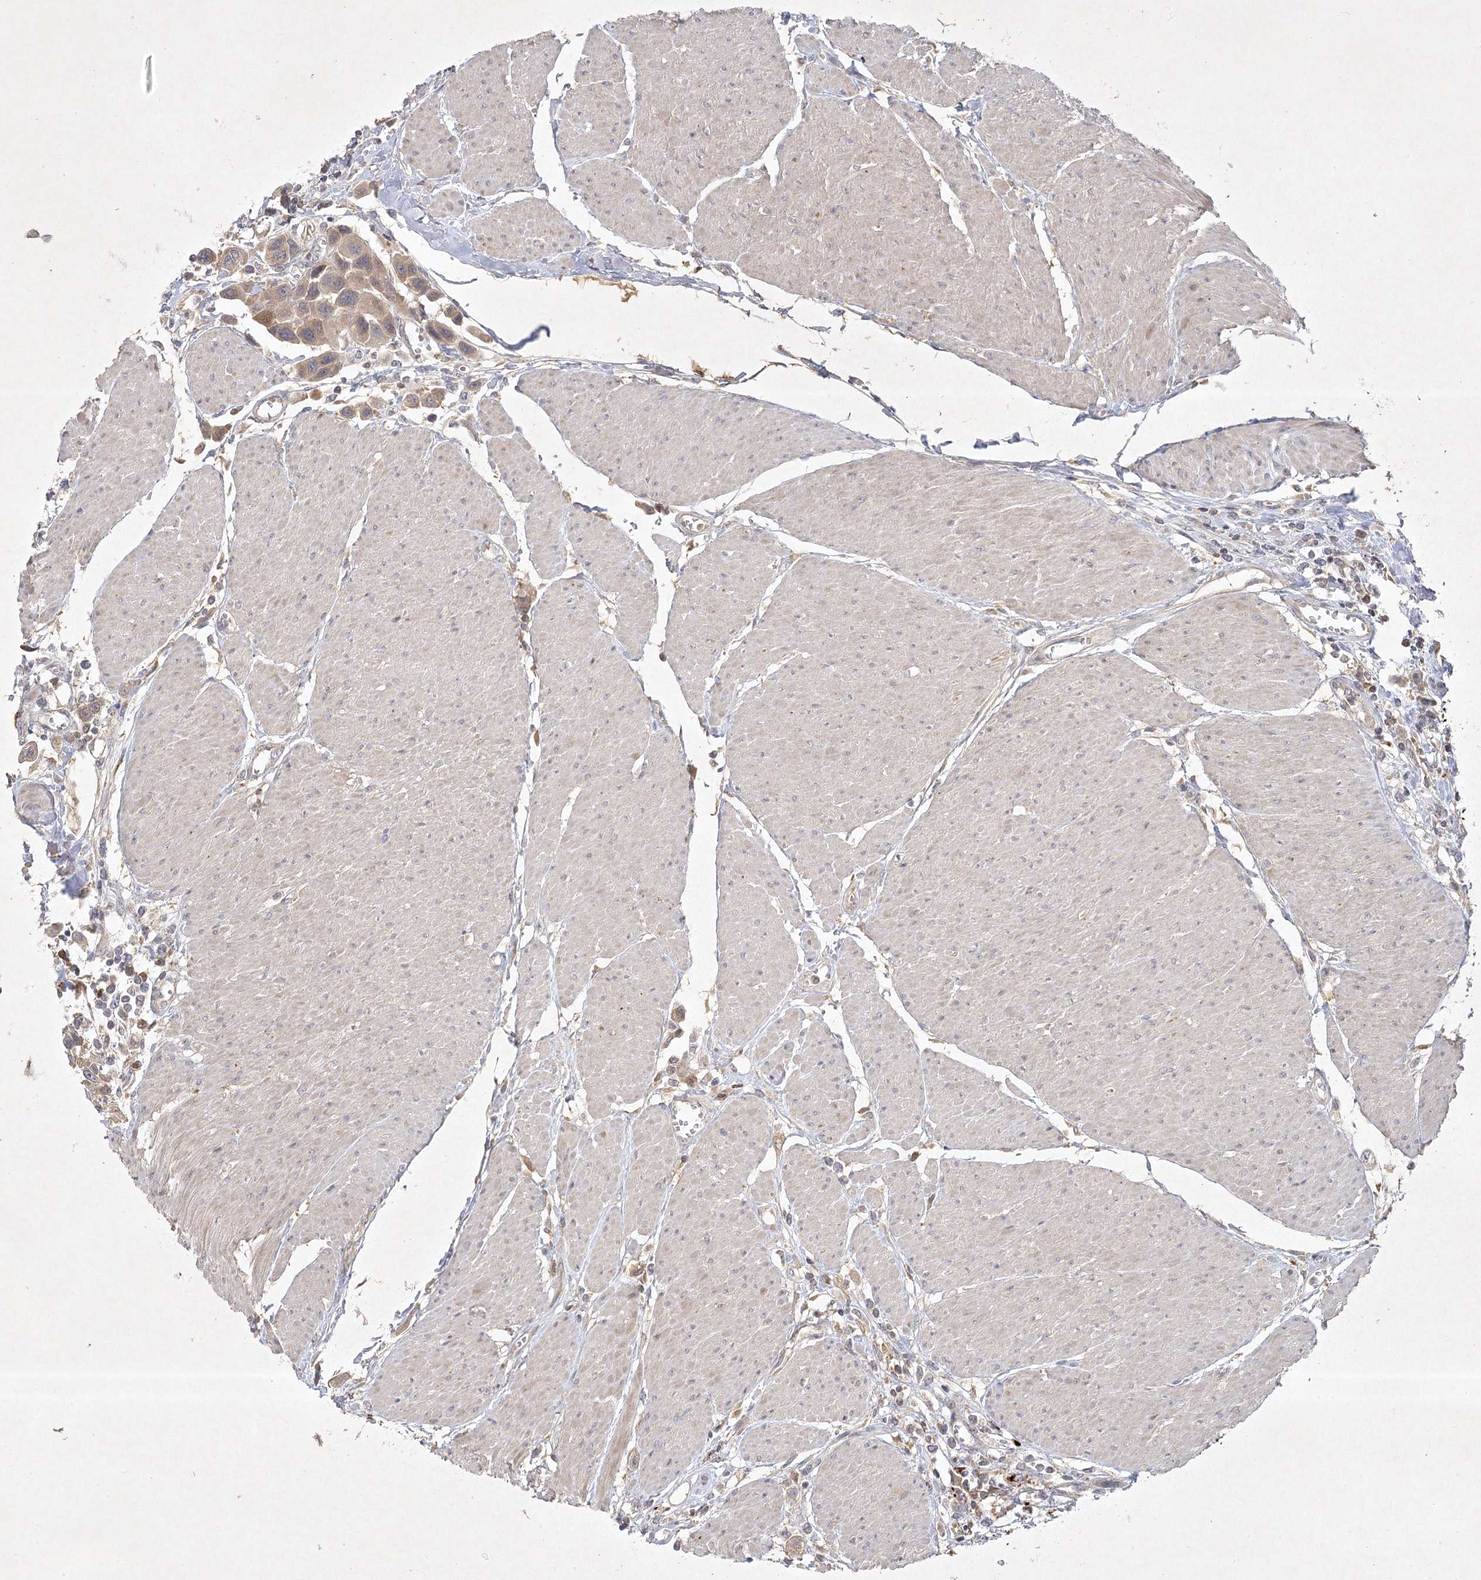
{"staining": {"intensity": "weak", "quantity": ">75%", "location": "cytoplasmic/membranous"}, "tissue": "urothelial cancer", "cell_type": "Tumor cells", "image_type": "cancer", "snomed": [{"axis": "morphology", "description": "Urothelial carcinoma, High grade"}, {"axis": "topography", "description": "Urinary bladder"}], "caption": "A brown stain highlights weak cytoplasmic/membranous staining of a protein in high-grade urothelial carcinoma tumor cells.", "gene": "PYROXD2", "patient": {"sex": "male", "age": 50}}